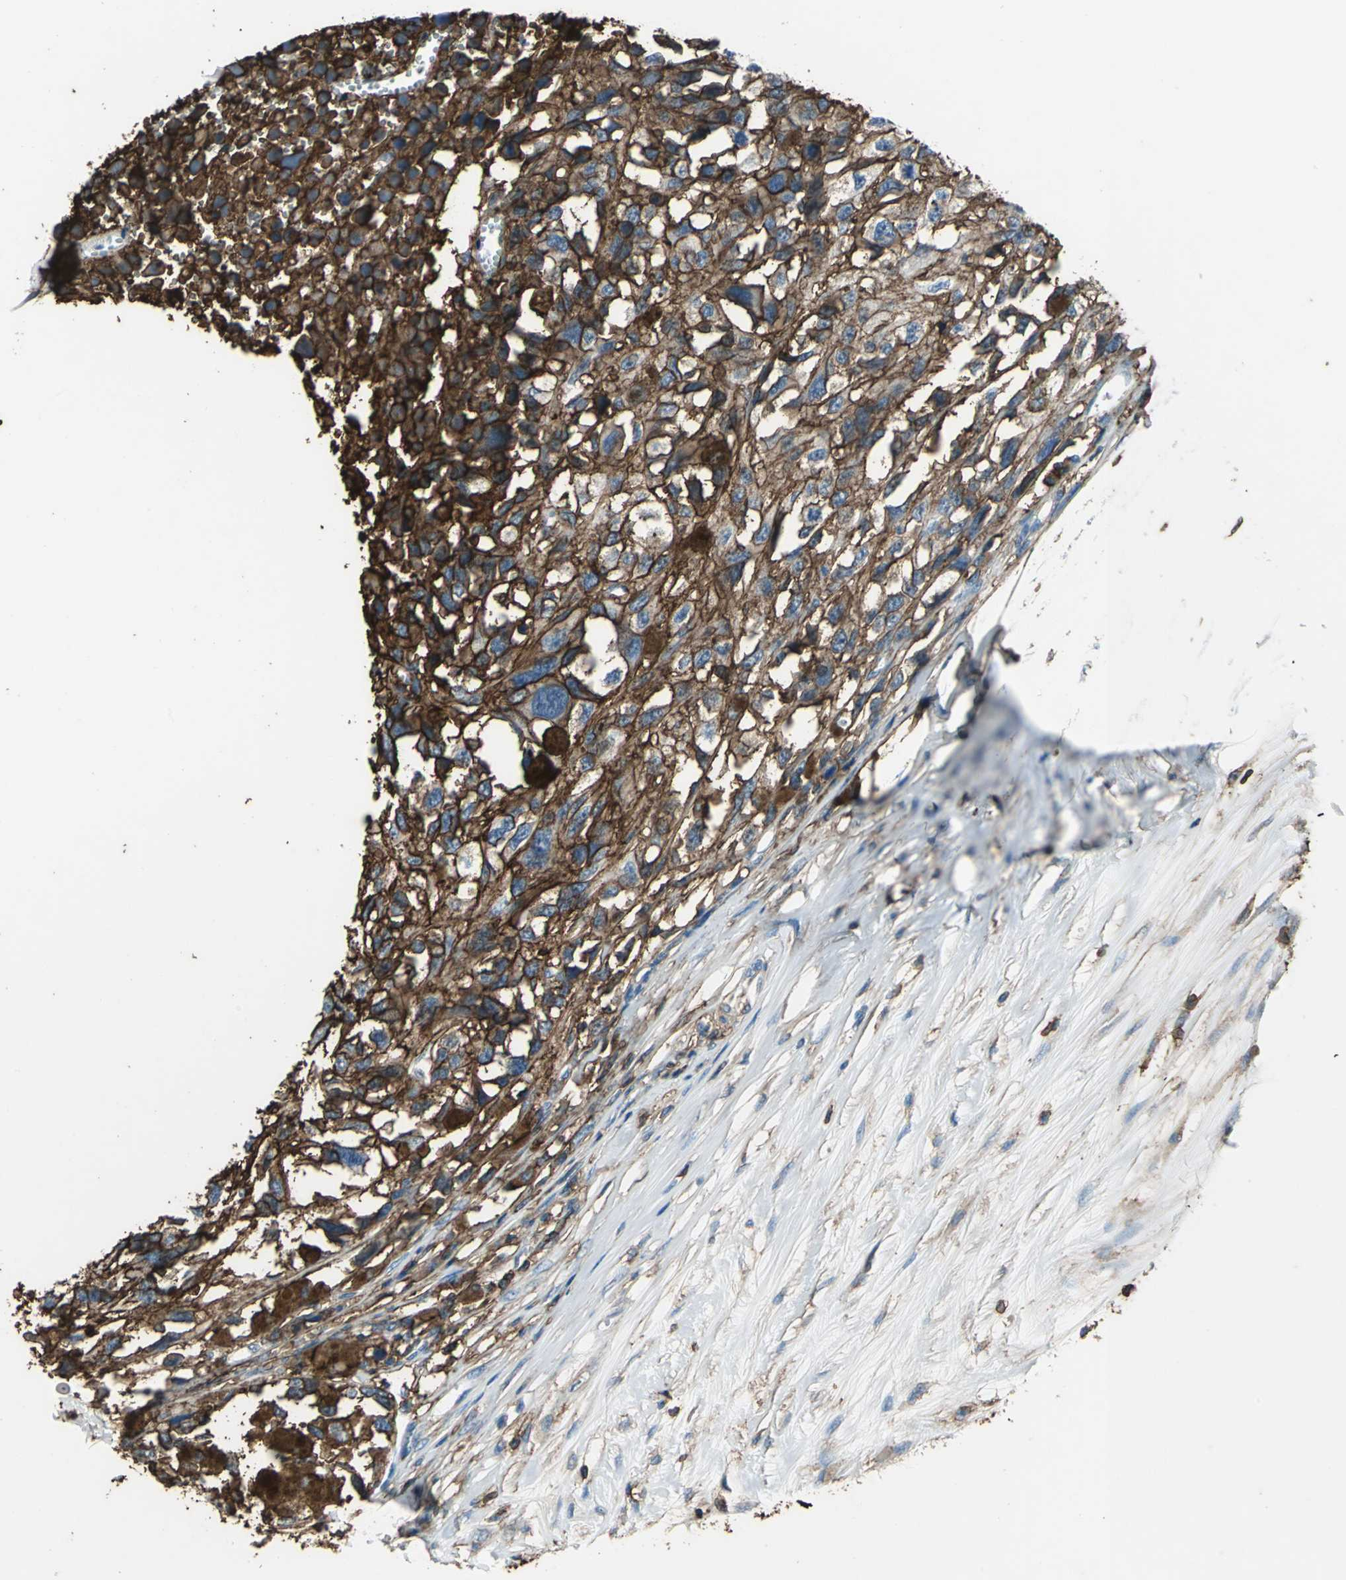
{"staining": {"intensity": "strong", "quantity": ">75%", "location": "cytoplasmic/membranous"}, "tissue": "melanoma", "cell_type": "Tumor cells", "image_type": "cancer", "snomed": [{"axis": "morphology", "description": "Malignant melanoma, Metastatic site"}, {"axis": "topography", "description": "Lymph node"}], "caption": "Immunohistochemical staining of human malignant melanoma (metastatic site) demonstrates high levels of strong cytoplasmic/membranous positivity in about >75% of tumor cells.", "gene": "CD44", "patient": {"sex": "male", "age": 59}}